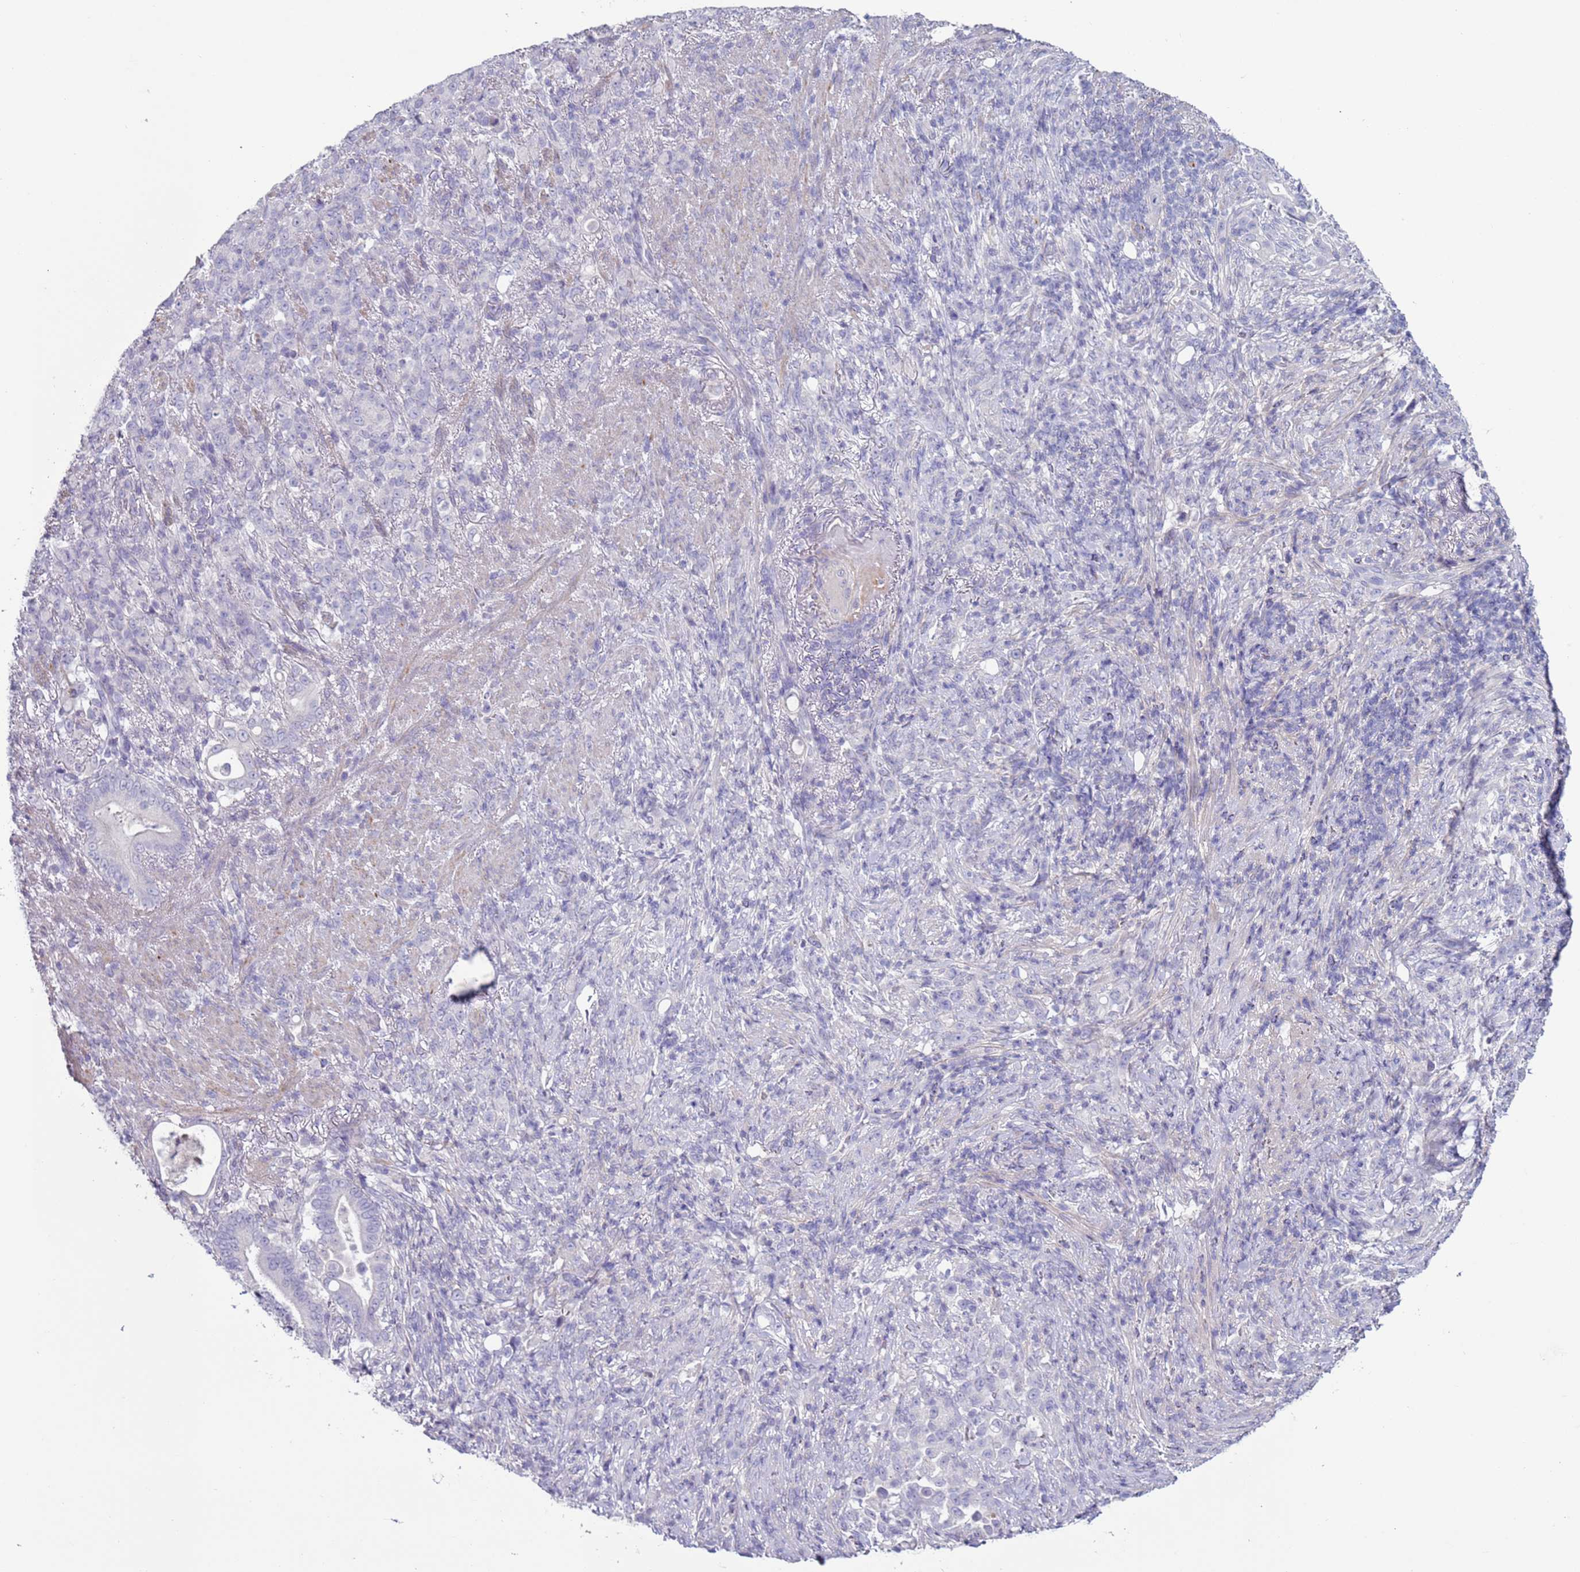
{"staining": {"intensity": "negative", "quantity": "none", "location": "none"}, "tissue": "stomach cancer", "cell_type": "Tumor cells", "image_type": "cancer", "snomed": [{"axis": "morphology", "description": "Normal tissue, NOS"}, {"axis": "morphology", "description": "Adenocarcinoma, NOS"}, {"axis": "topography", "description": "Stomach"}], "caption": "This is a image of immunohistochemistry (IHC) staining of stomach adenocarcinoma, which shows no staining in tumor cells.", "gene": "NPAP1", "patient": {"sex": "female", "age": 79}}